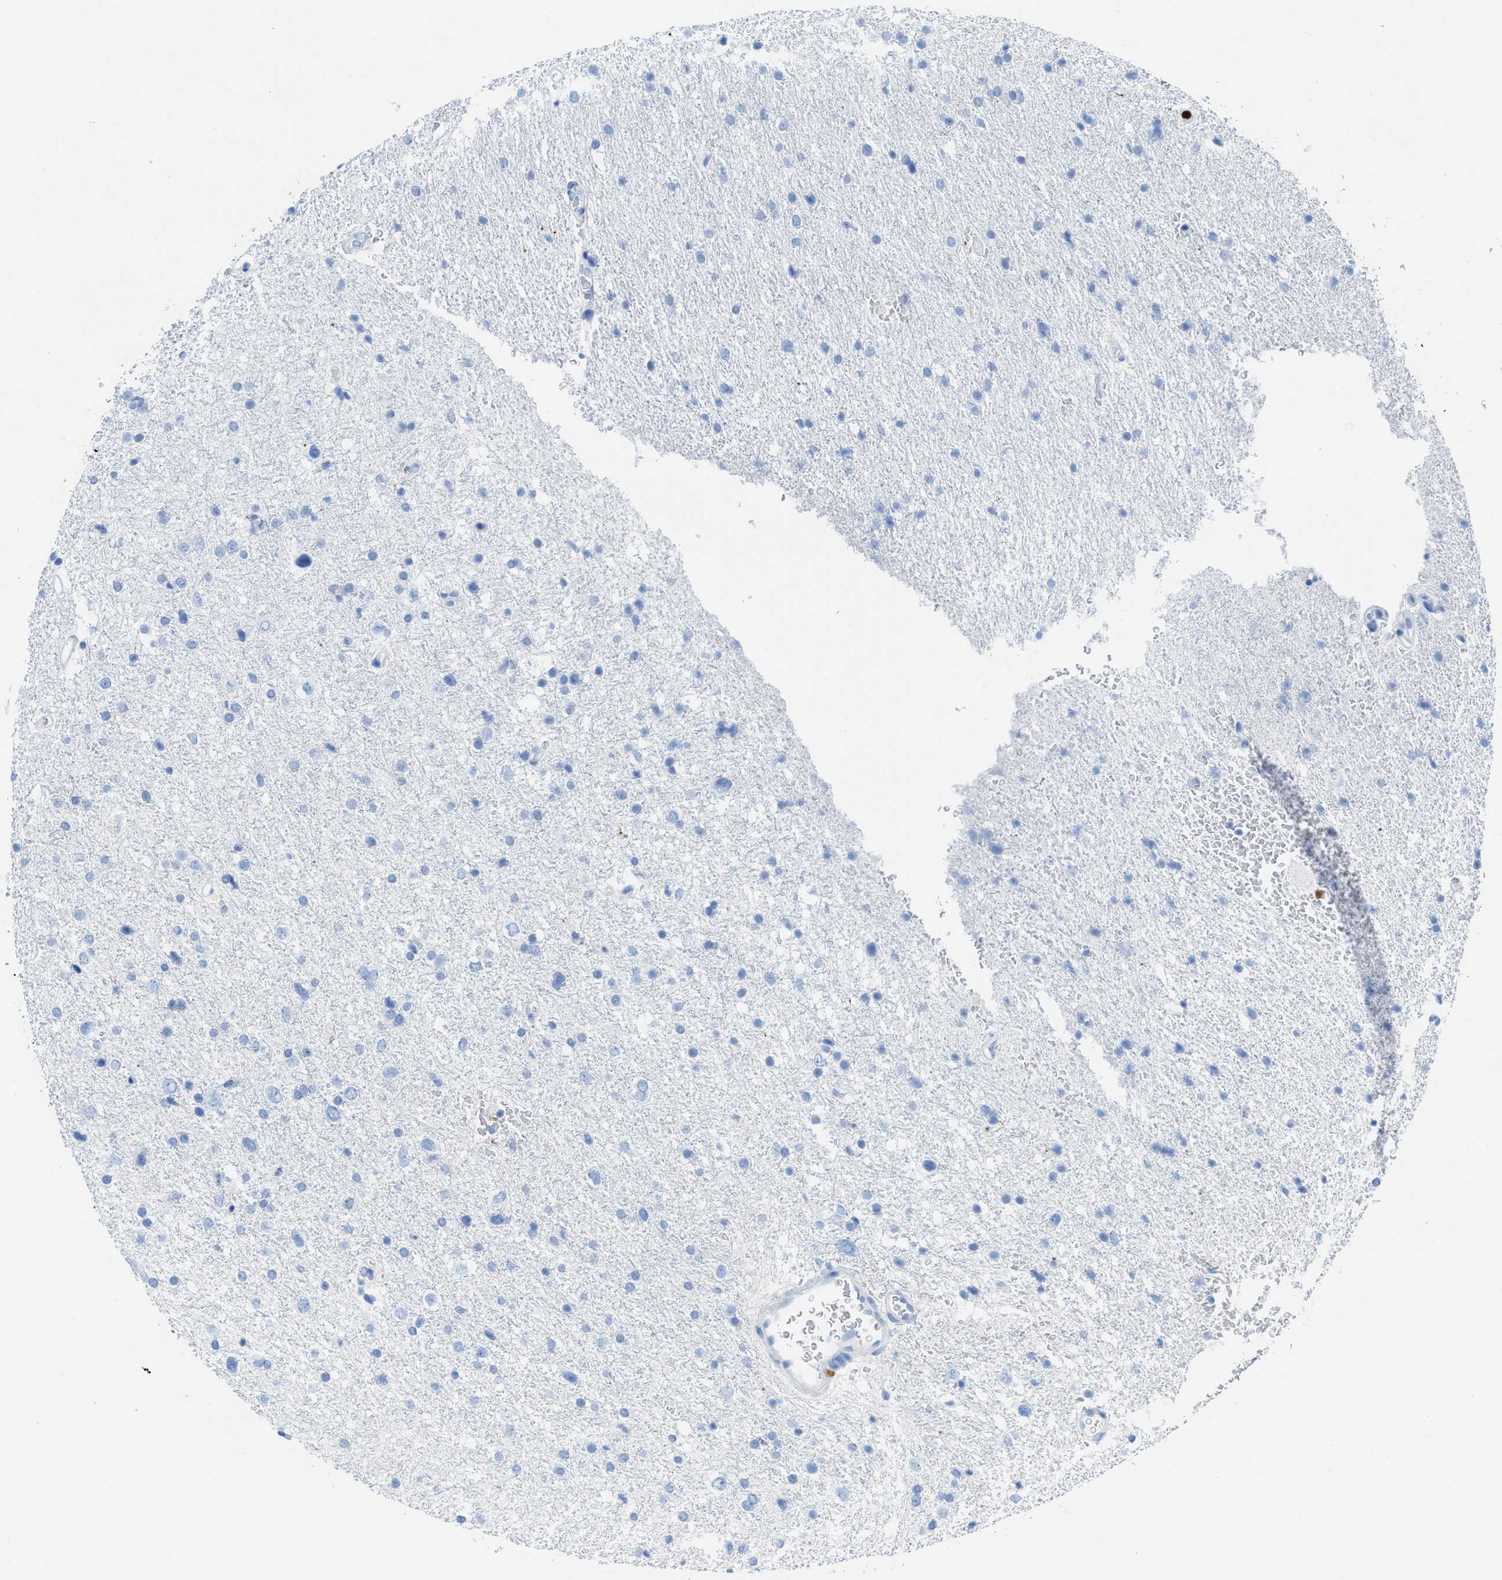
{"staining": {"intensity": "negative", "quantity": "none", "location": "none"}, "tissue": "glioma", "cell_type": "Tumor cells", "image_type": "cancer", "snomed": [{"axis": "morphology", "description": "Glioma, malignant, Low grade"}, {"axis": "topography", "description": "Brain"}], "caption": "The histopathology image displays no staining of tumor cells in glioma. The staining was performed using DAB (3,3'-diaminobenzidine) to visualize the protein expression in brown, while the nuclei were stained in blue with hematoxylin (Magnification: 20x).", "gene": "TCL1A", "patient": {"sex": "female", "age": 37}}